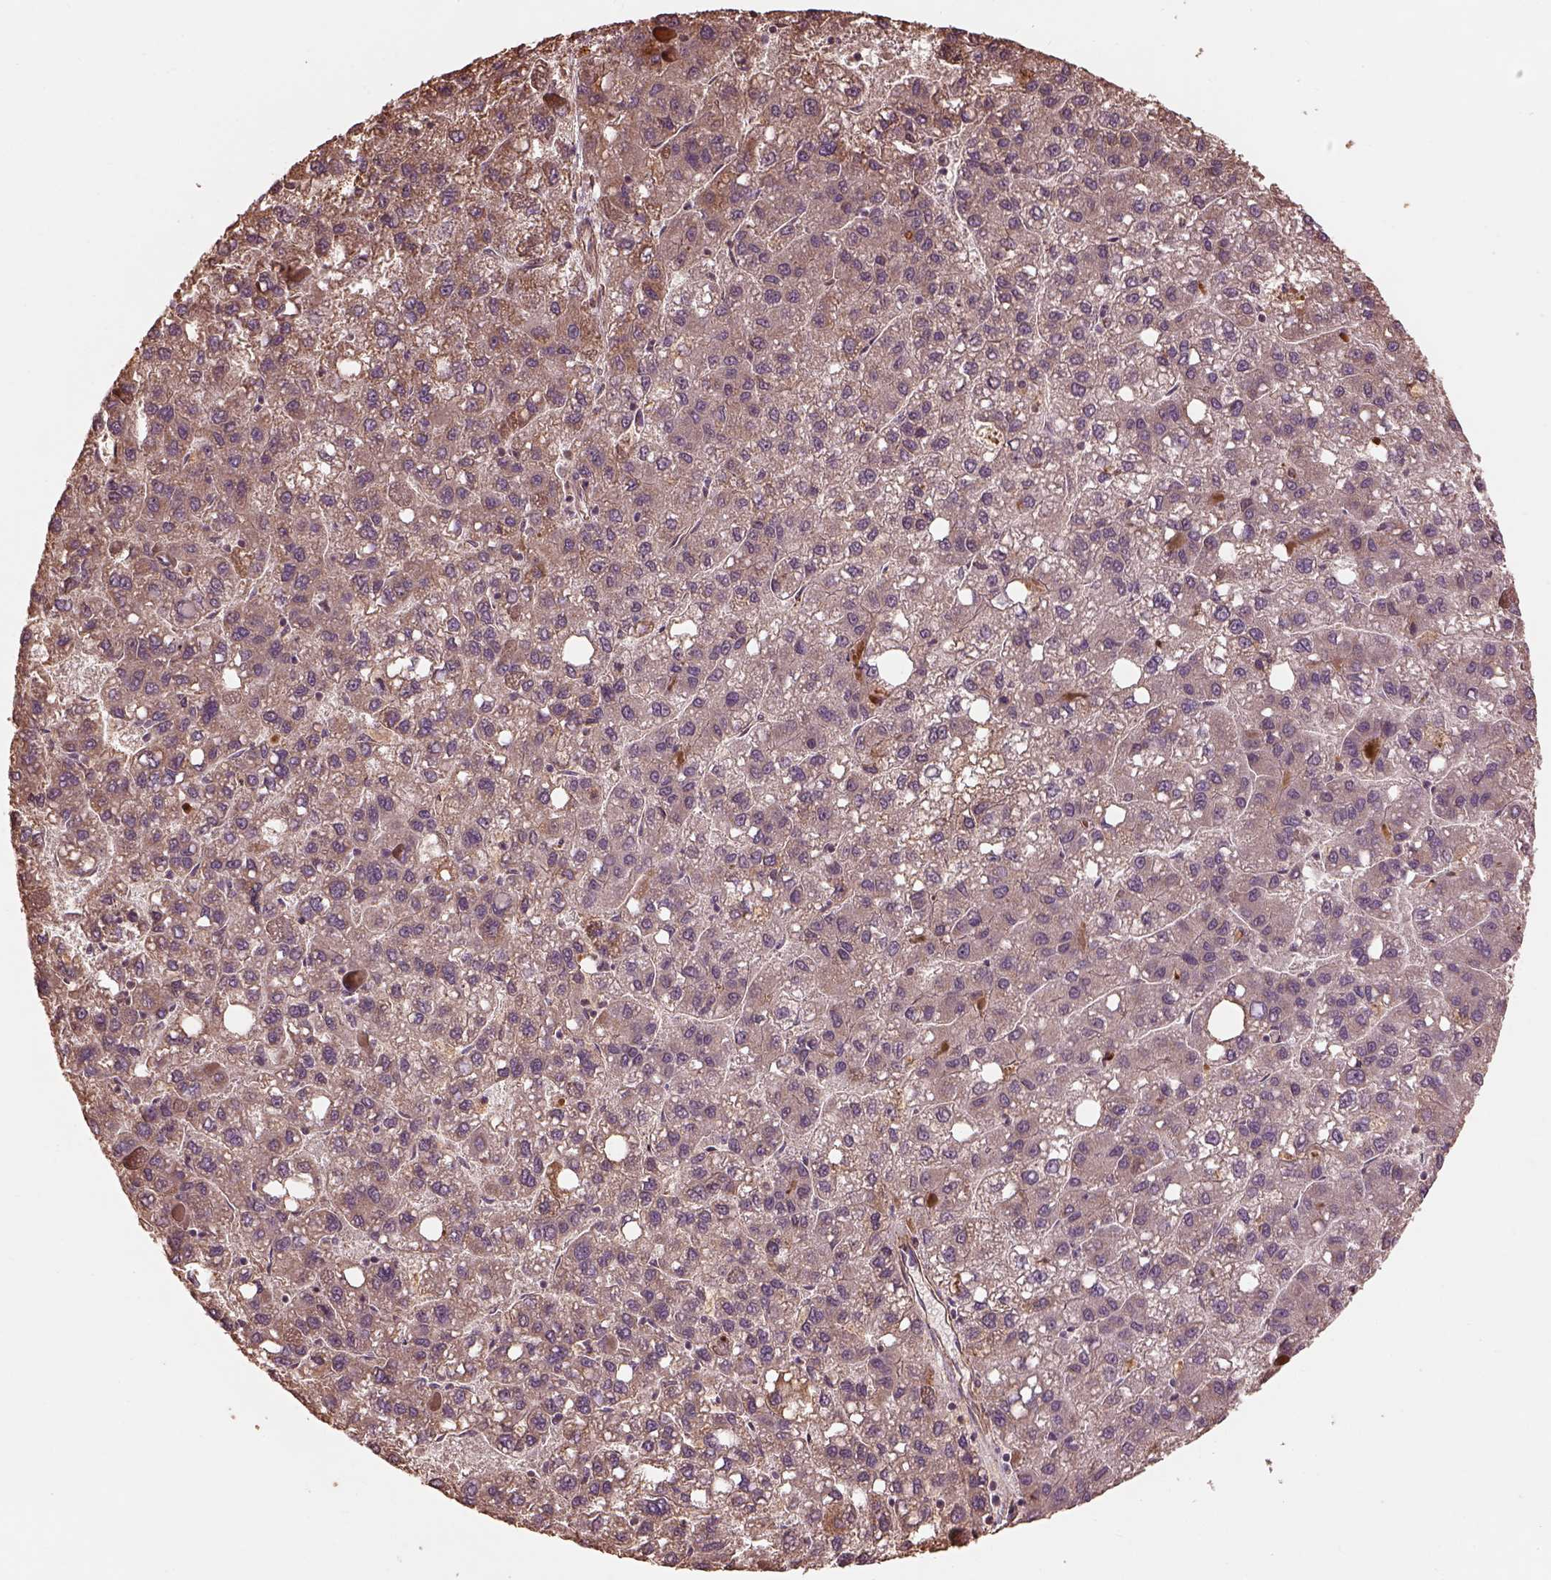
{"staining": {"intensity": "strong", "quantity": "<25%", "location": "cytoplasmic/membranous"}, "tissue": "liver cancer", "cell_type": "Tumor cells", "image_type": "cancer", "snomed": [{"axis": "morphology", "description": "Carcinoma, Hepatocellular, NOS"}, {"axis": "topography", "description": "Liver"}], "caption": "An immunohistochemistry photomicrograph of neoplastic tissue is shown. Protein staining in brown shows strong cytoplasmic/membranous positivity in hepatocellular carcinoma (liver) within tumor cells.", "gene": "METTL4", "patient": {"sex": "female", "age": 82}}